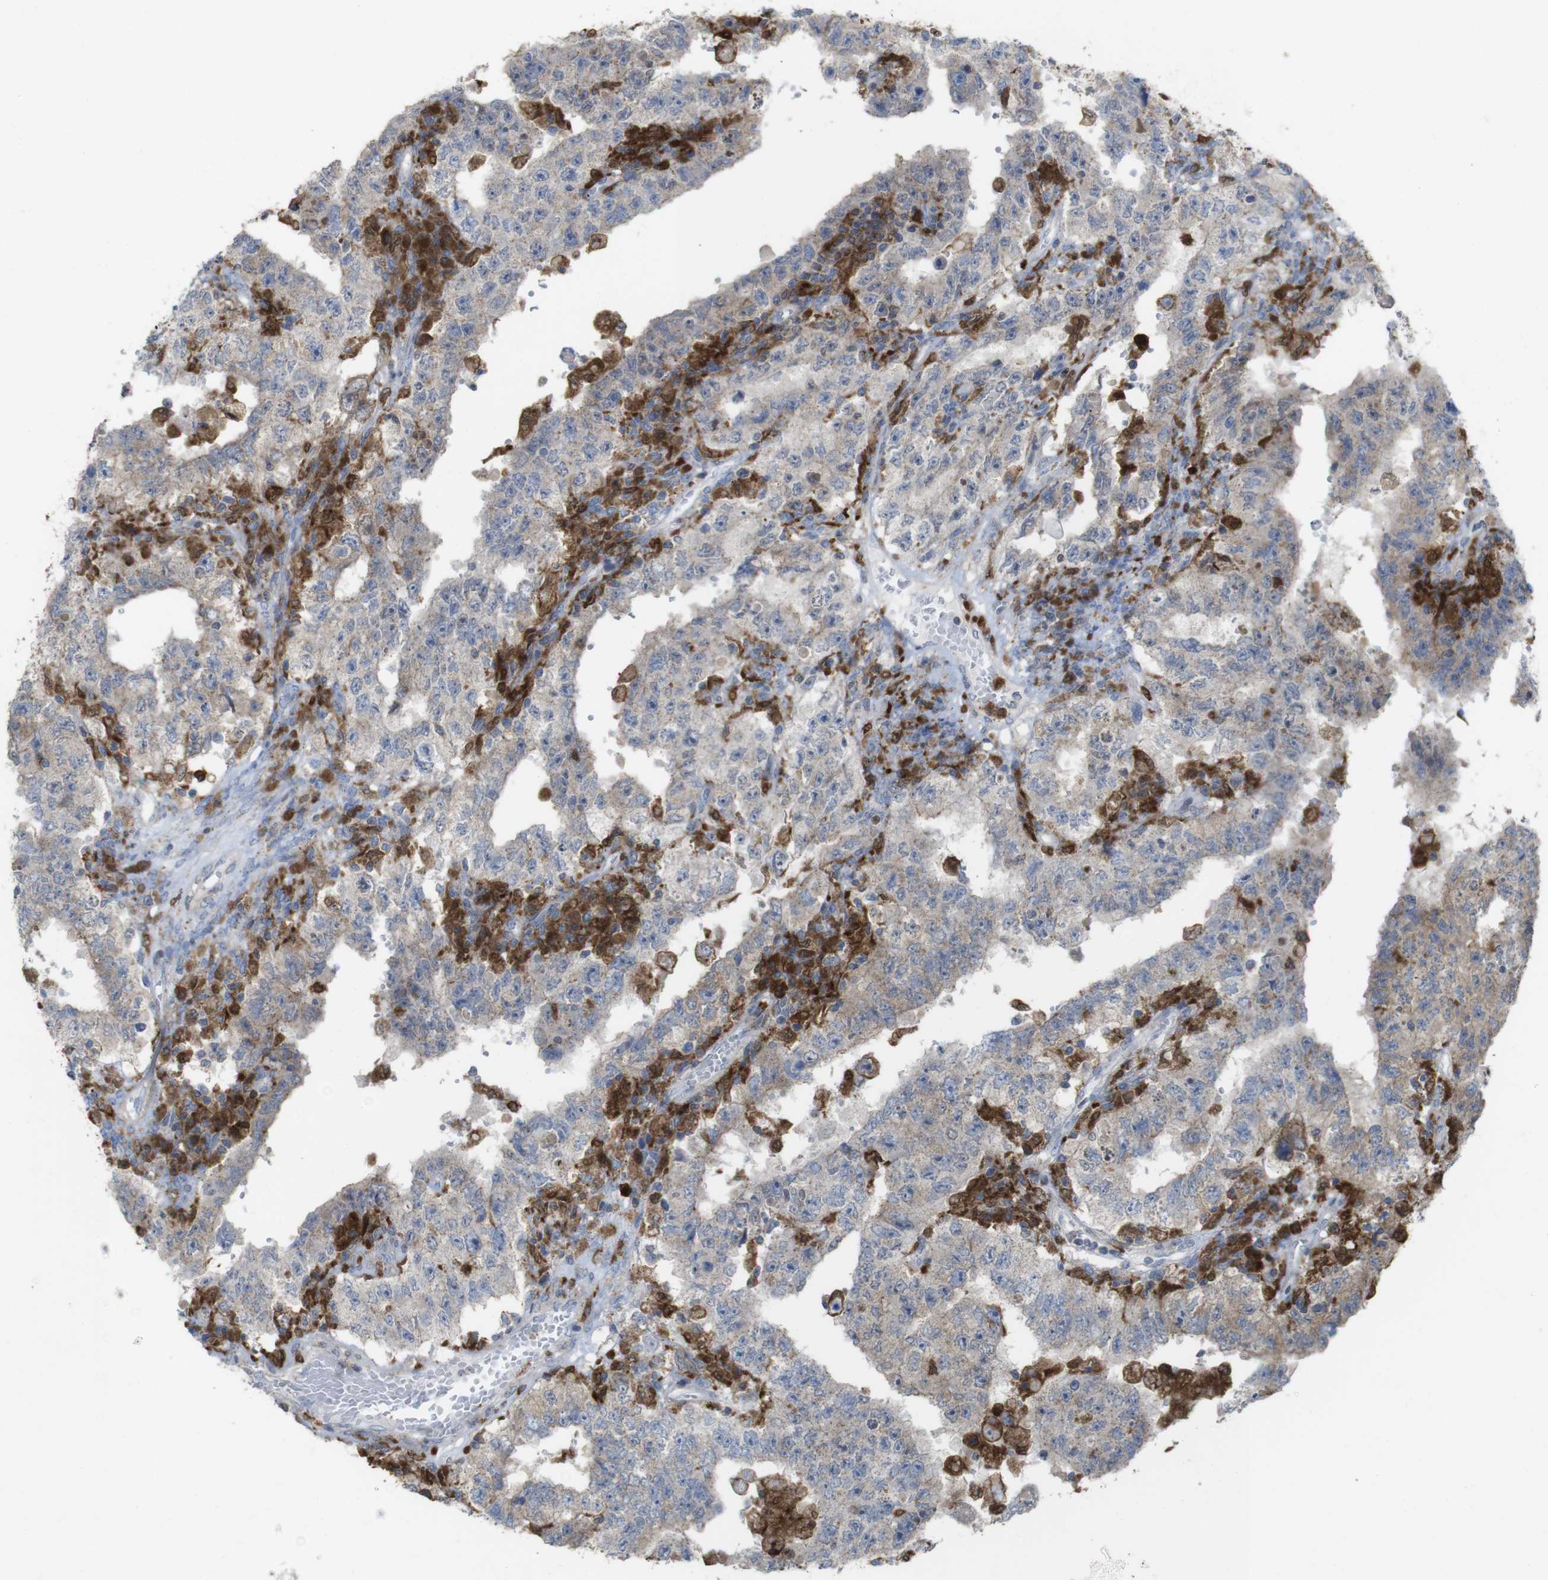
{"staining": {"intensity": "weak", "quantity": "25%-75%", "location": "cytoplasmic/membranous"}, "tissue": "testis cancer", "cell_type": "Tumor cells", "image_type": "cancer", "snomed": [{"axis": "morphology", "description": "Carcinoma, Embryonal, NOS"}, {"axis": "topography", "description": "Testis"}], "caption": "An immunohistochemistry micrograph of tumor tissue is shown. Protein staining in brown shows weak cytoplasmic/membranous positivity in embryonal carcinoma (testis) within tumor cells.", "gene": "PRKCD", "patient": {"sex": "male", "age": 26}}